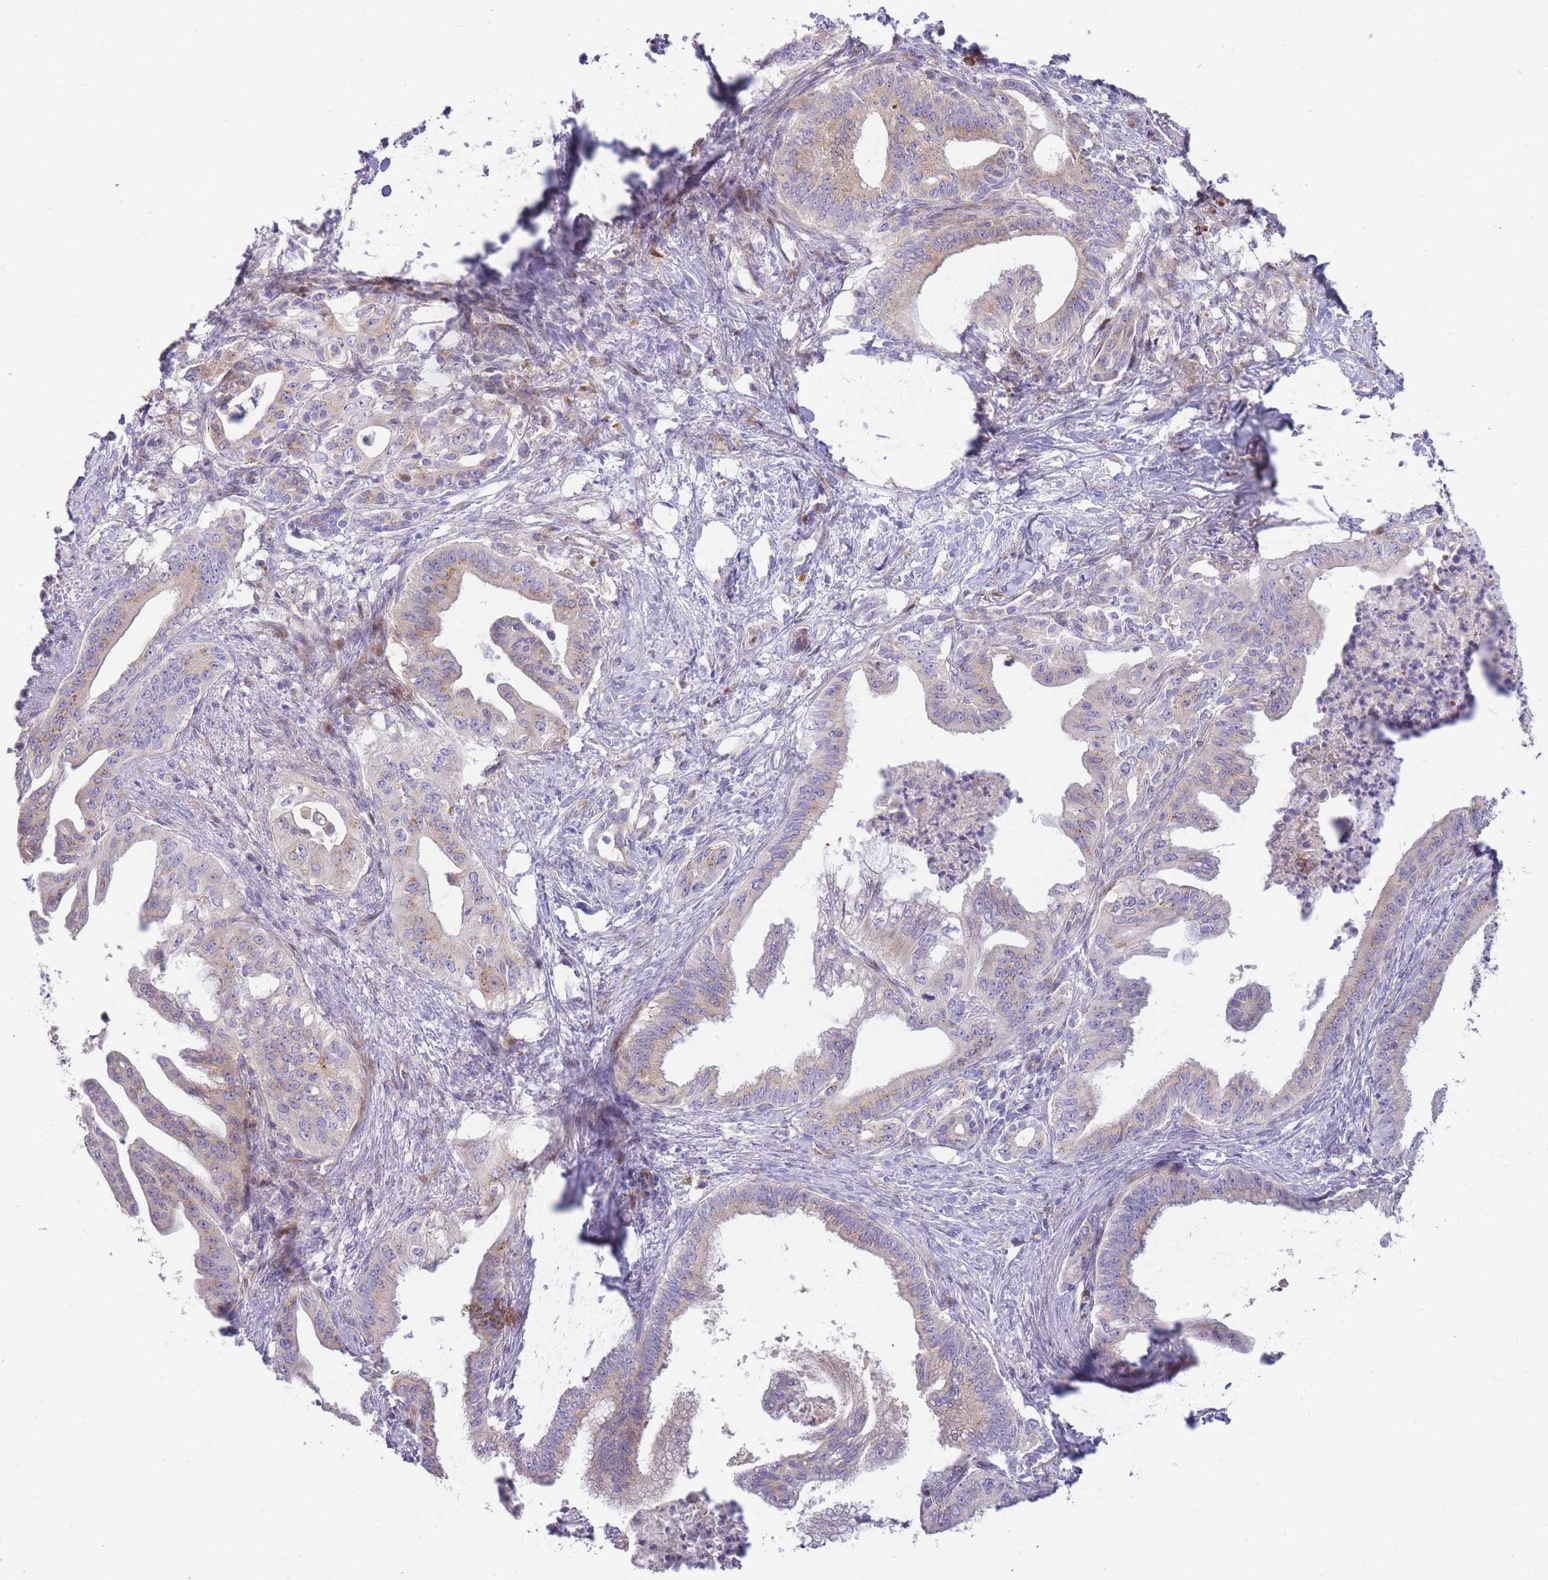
{"staining": {"intensity": "weak", "quantity": "<25%", "location": "cytoplasmic/membranous"}, "tissue": "pancreatic cancer", "cell_type": "Tumor cells", "image_type": "cancer", "snomed": [{"axis": "morphology", "description": "Adenocarcinoma, NOS"}, {"axis": "topography", "description": "Pancreas"}], "caption": "This is a photomicrograph of immunohistochemistry (IHC) staining of pancreatic cancer (adenocarcinoma), which shows no staining in tumor cells. (DAB (3,3'-diaminobenzidine) immunohistochemistry (IHC) with hematoxylin counter stain).", "gene": "ATP5MC2", "patient": {"sex": "male", "age": 58}}